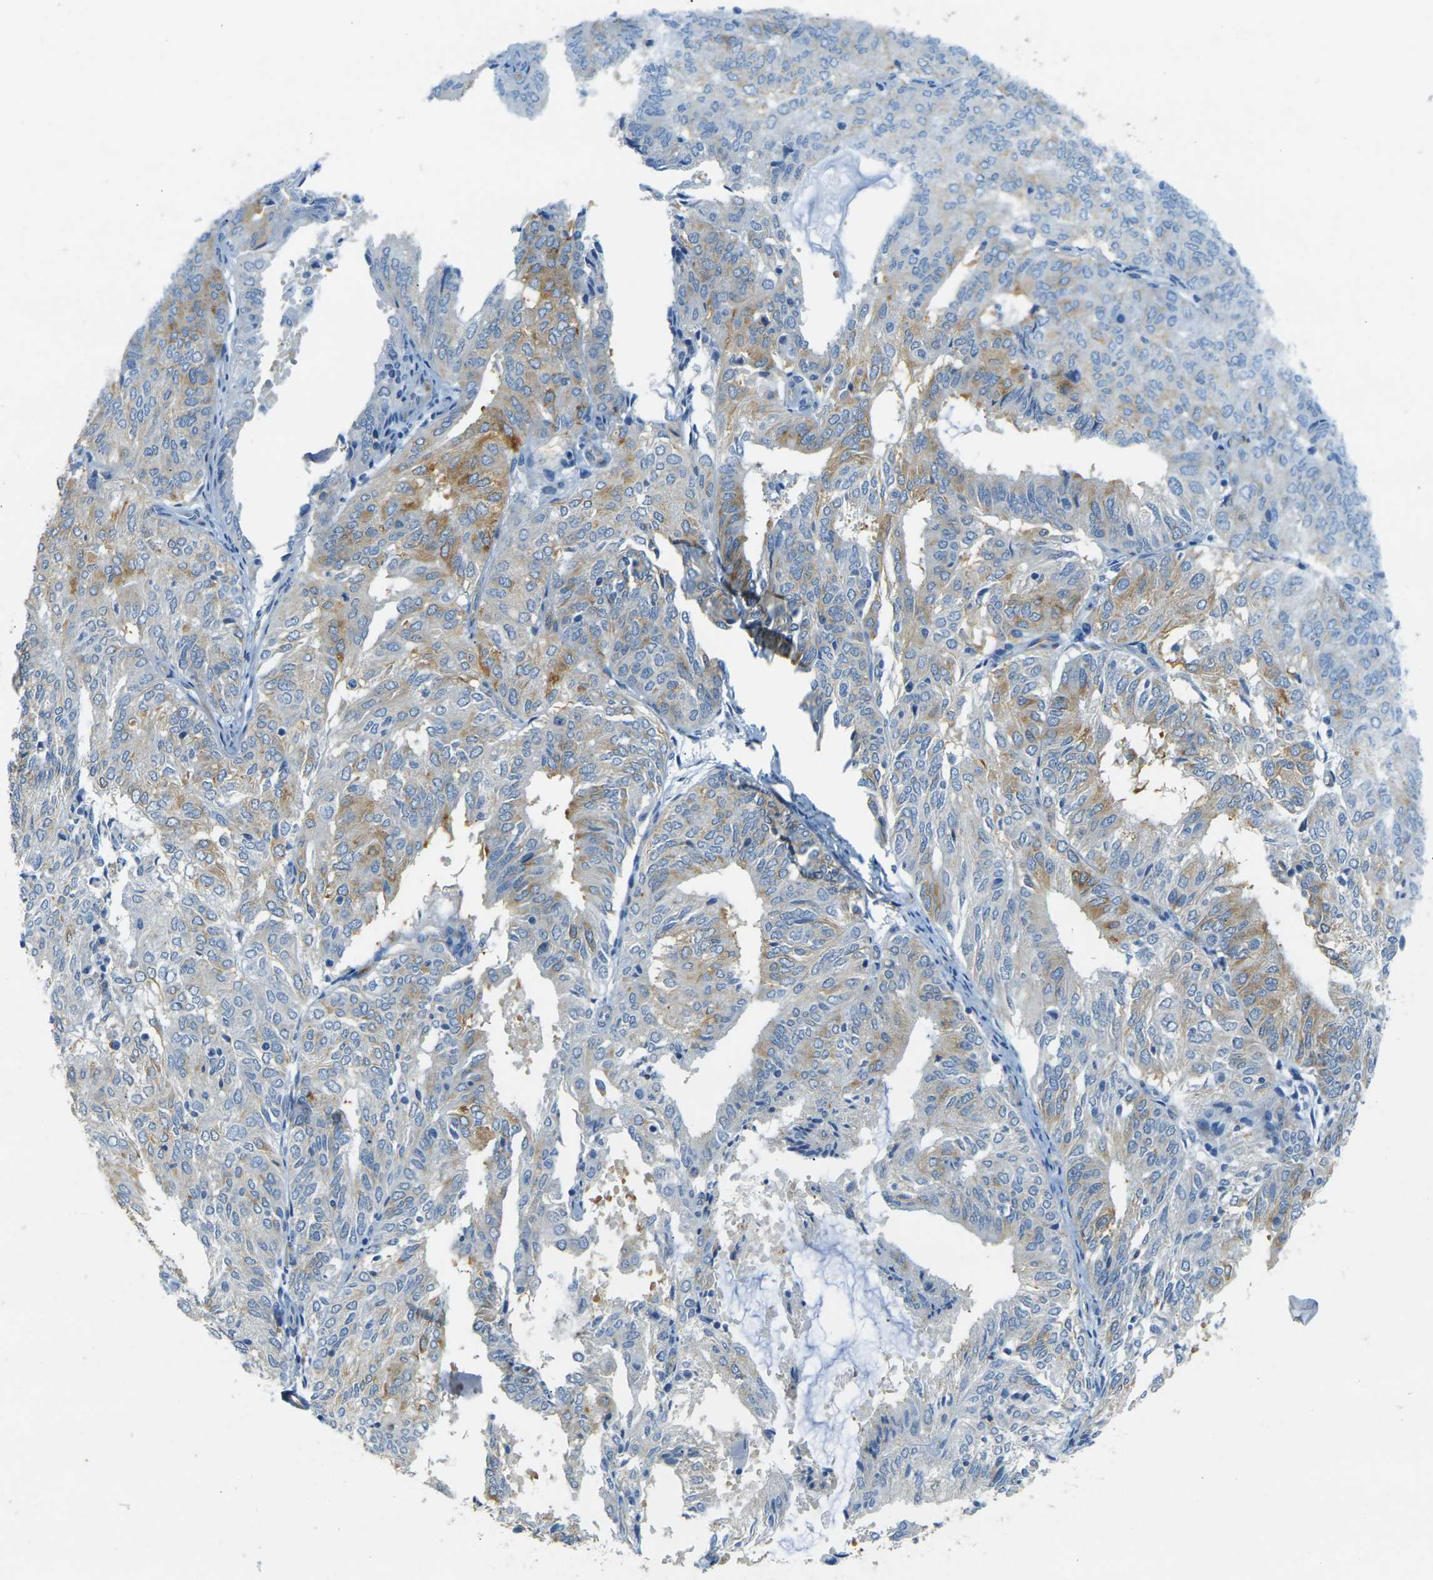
{"staining": {"intensity": "moderate", "quantity": "<25%", "location": "cytoplasmic/membranous"}, "tissue": "endometrial cancer", "cell_type": "Tumor cells", "image_type": "cancer", "snomed": [{"axis": "morphology", "description": "Adenocarcinoma, NOS"}, {"axis": "topography", "description": "Uterus"}], "caption": "A brown stain shows moderate cytoplasmic/membranous positivity of a protein in human adenocarcinoma (endometrial) tumor cells. The protein of interest is stained brown, and the nuclei are stained in blue (DAB IHC with brightfield microscopy, high magnification).", "gene": "SORT1", "patient": {"sex": "female", "age": 60}}